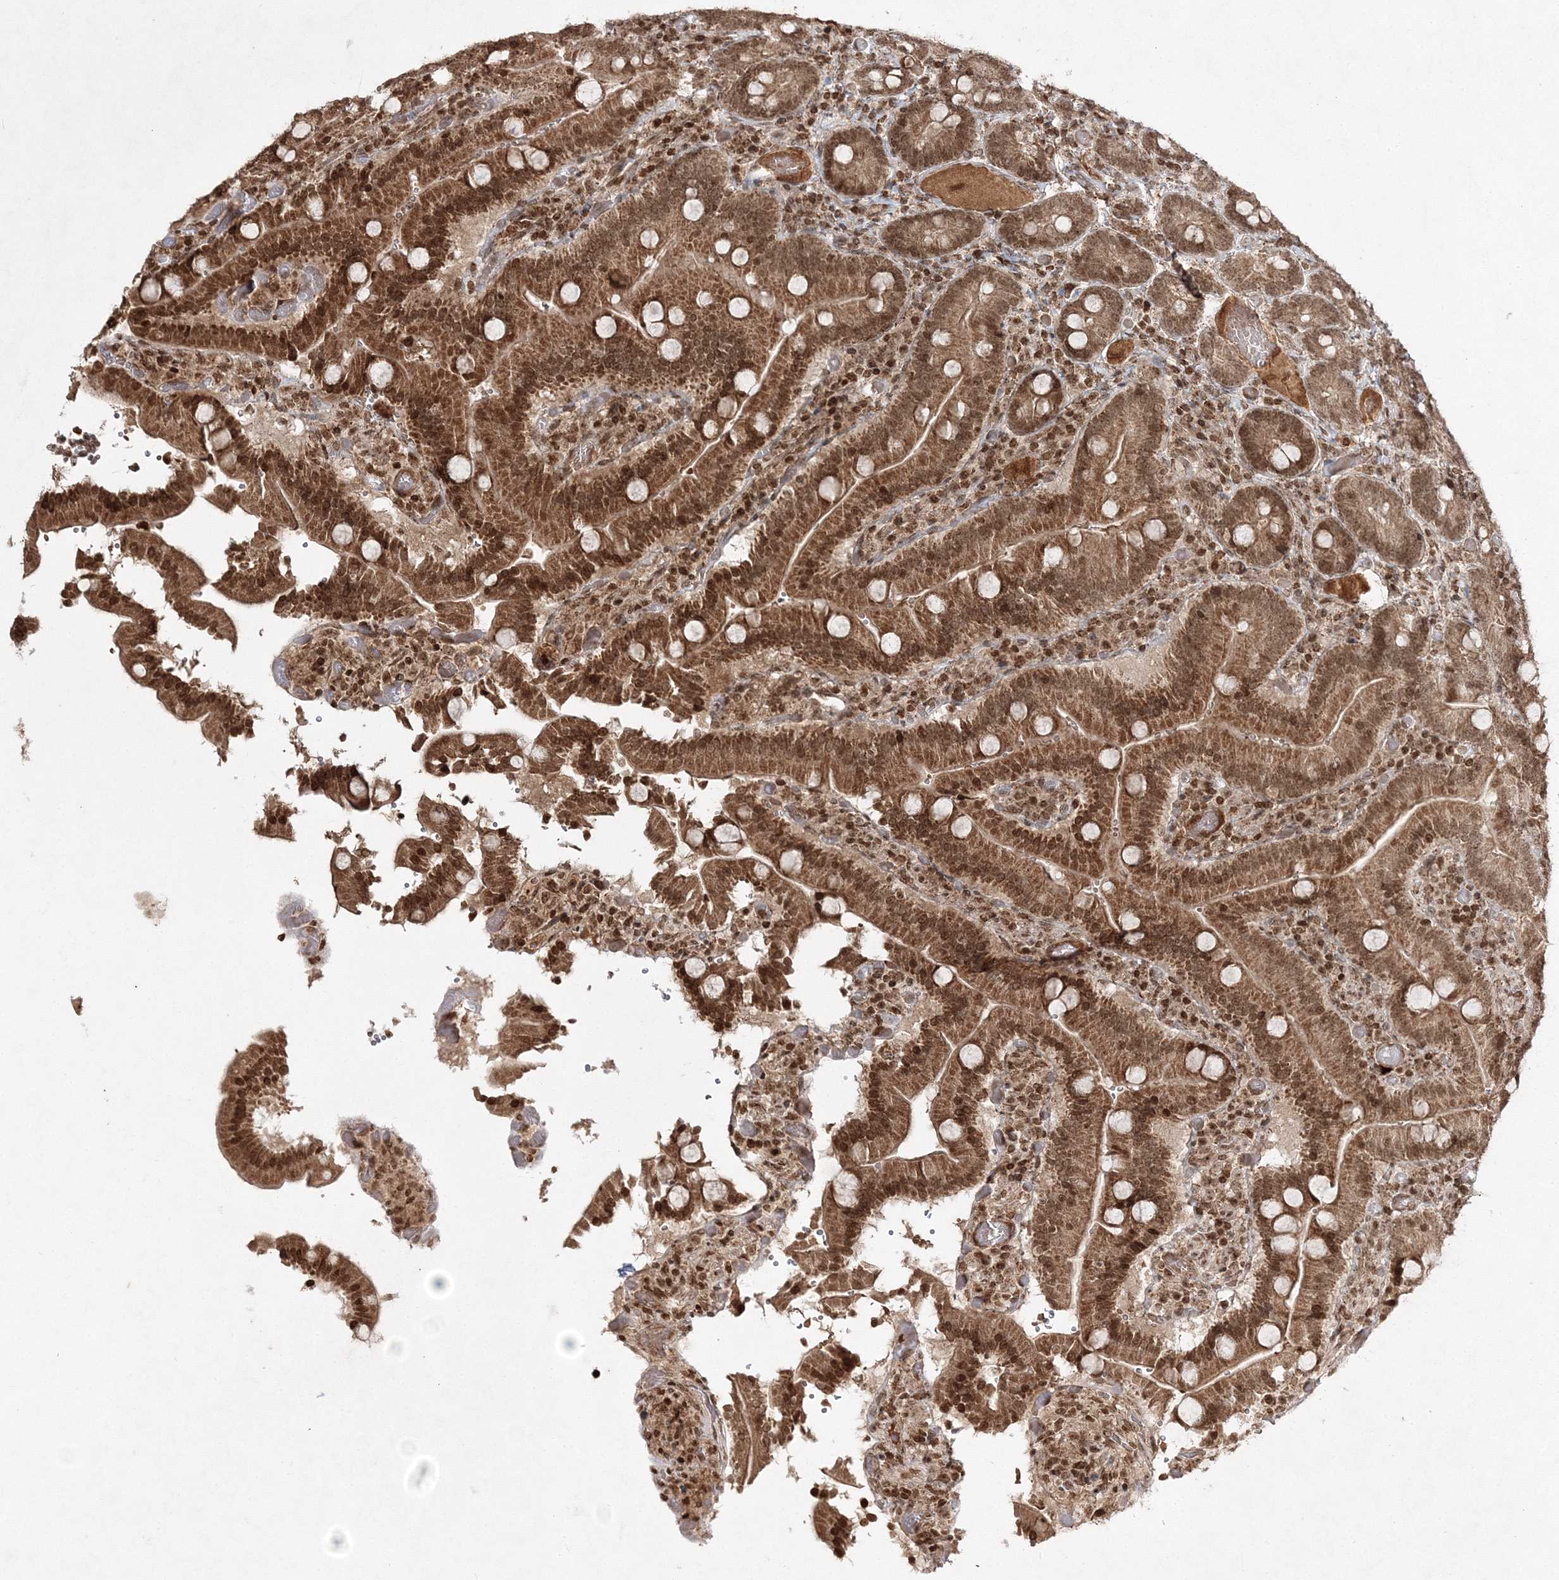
{"staining": {"intensity": "moderate", "quantity": ">75%", "location": "cytoplasmic/membranous,nuclear"}, "tissue": "duodenum", "cell_type": "Glandular cells", "image_type": "normal", "snomed": [{"axis": "morphology", "description": "Normal tissue, NOS"}, {"axis": "topography", "description": "Duodenum"}], "caption": "About >75% of glandular cells in normal human duodenum demonstrate moderate cytoplasmic/membranous,nuclear protein expression as visualized by brown immunohistochemical staining.", "gene": "CARM1", "patient": {"sex": "female", "age": 62}}